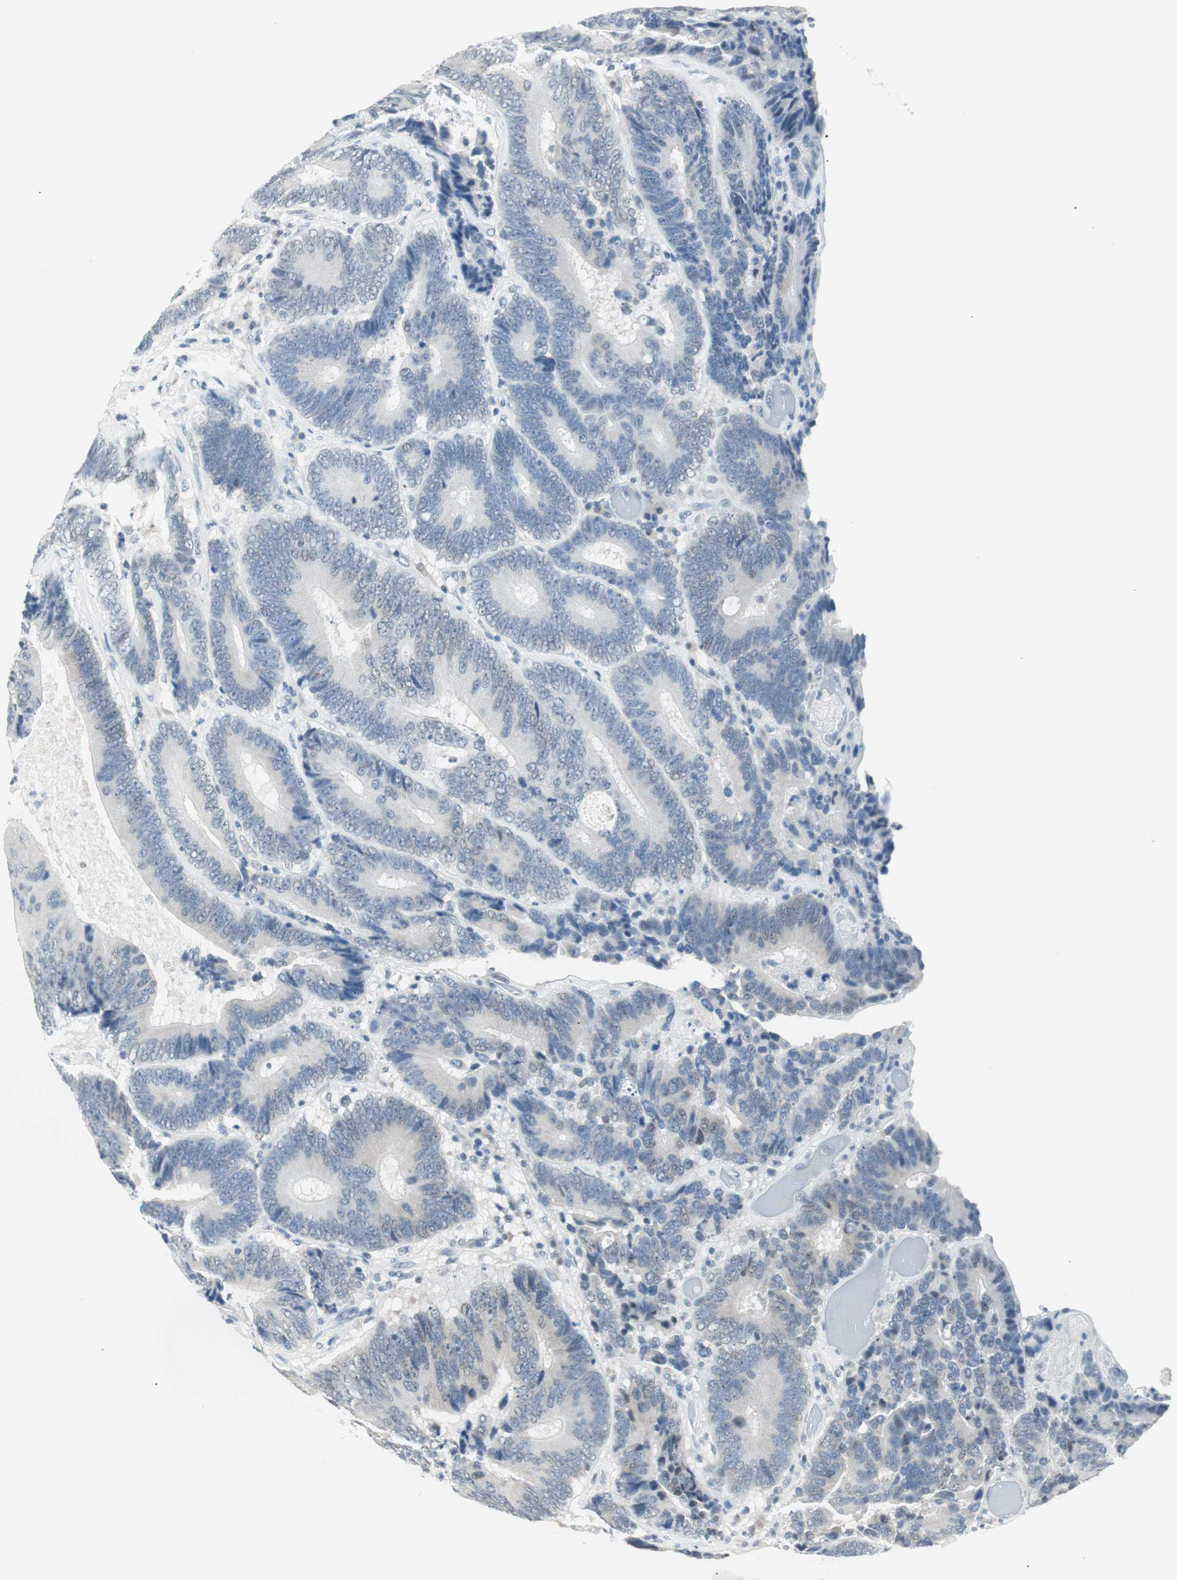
{"staining": {"intensity": "negative", "quantity": "none", "location": "none"}, "tissue": "colorectal cancer", "cell_type": "Tumor cells", "image_type": "cancer", "snomed": [{"axis": "morphology", "description": "Adenocarcinoma, NOS"}, {"axis": "topography", "description": "Colon"}], "caption": "Immunohistochemistry (IHC) of adenocarcinoma (colorectal) displays no positivity in tumor cells.", "gene": "HOXB13", "patient": {"sex": "female", "age": 78}}